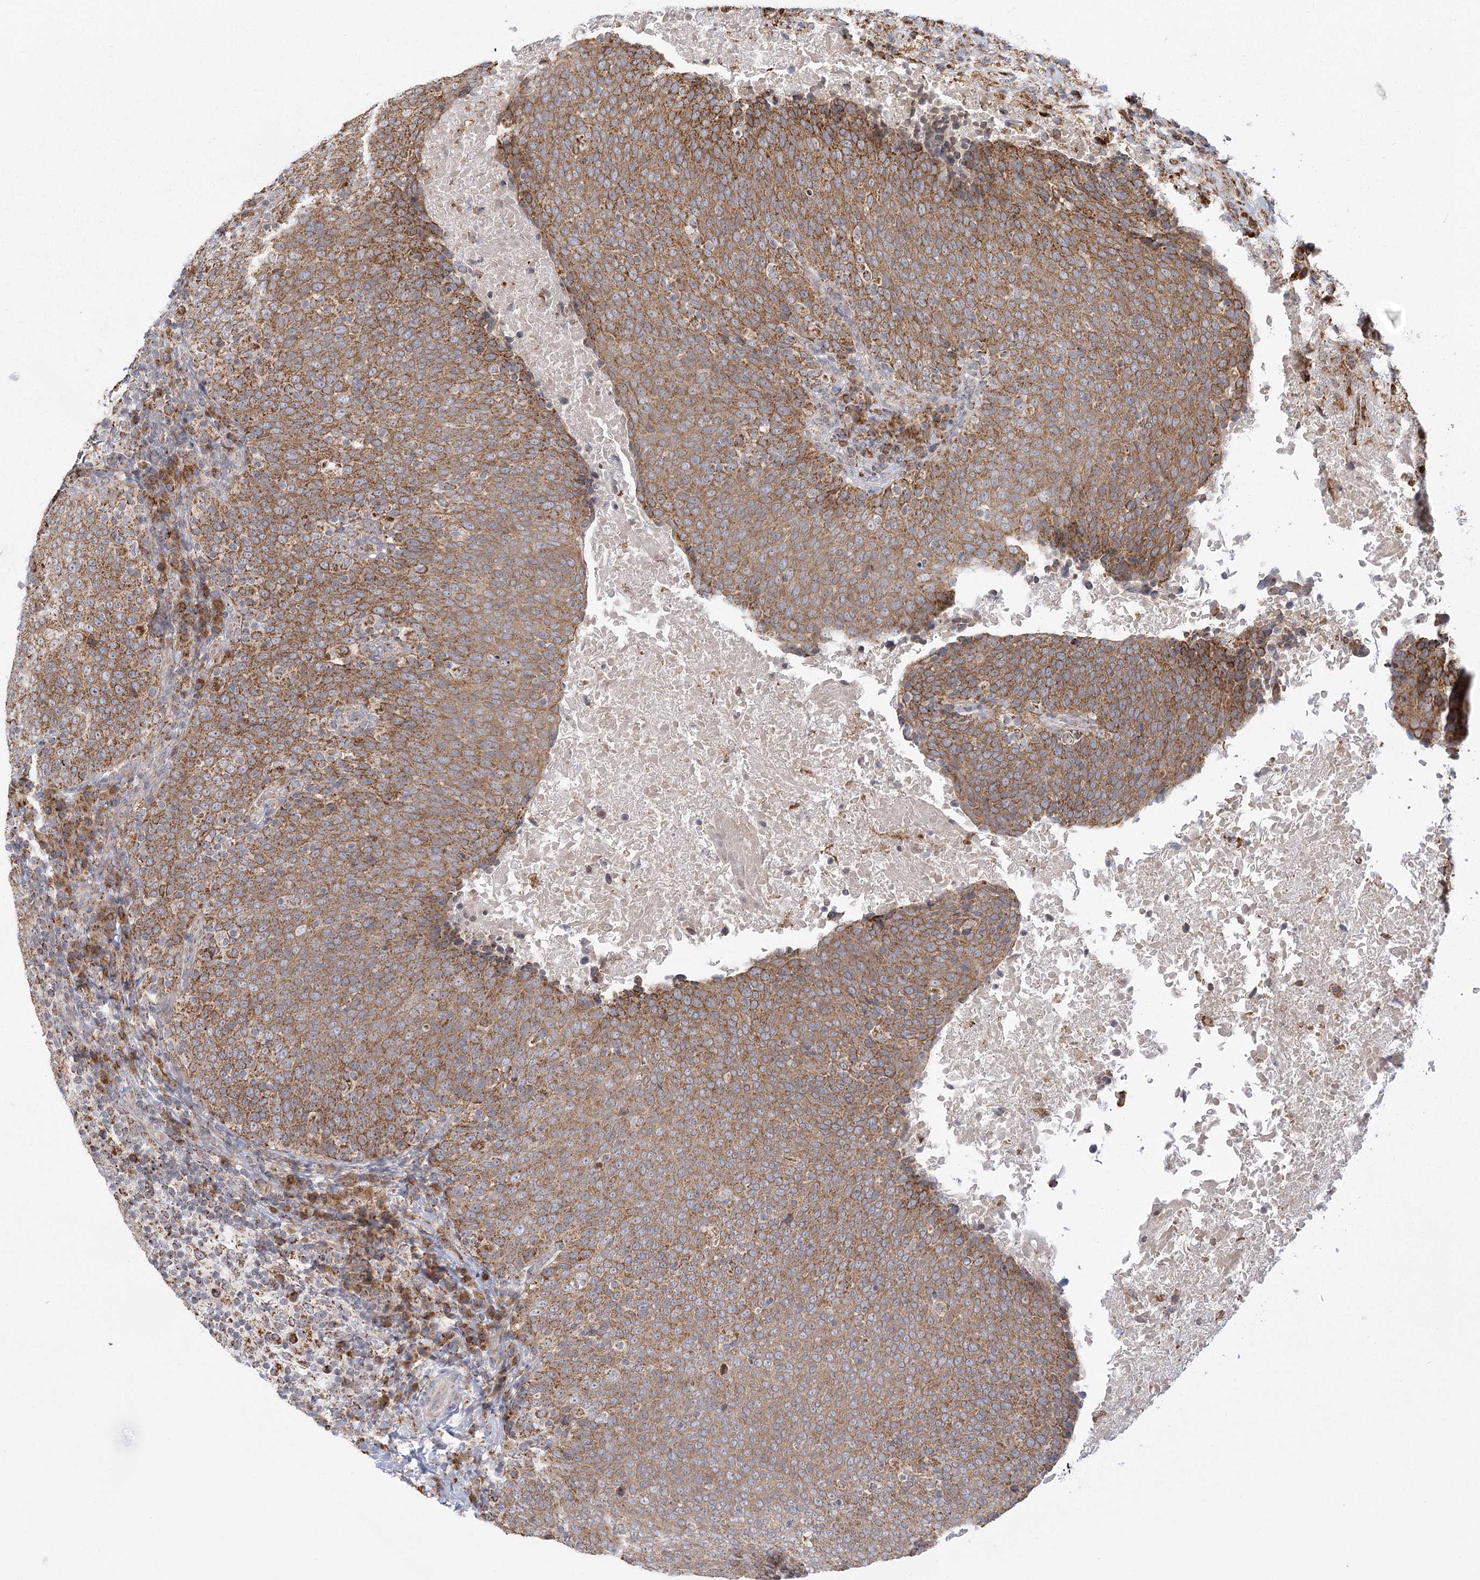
{"staining": {"intensity": "moderate", "quantity": ">75%", "location": "cytoplasmic/membranous"}, "tissue": "head and neck cancer", "cell_type": "Tumor cells", "image_type": "cancer", "snomed": [{"axis": "morphology", "description": "Squamous cell carcinoma, NOS"}, {"axis": "morphology", "description": "Squamous cell carcinoma, metastatic, NOS"}, {"axis": "topography", "description": "Lymph node"}, {"axis": "topography", "description": "Head-Neck"}], "caption": "DAB immunohistochemical staining of squamous cell carcinoma (head and neck) displays moderate cytoplasmic/membranous protein positivity in about >75% of tumor cells.", "gene": "LACTB", "patient": {"sex": "male", "age": 62}}